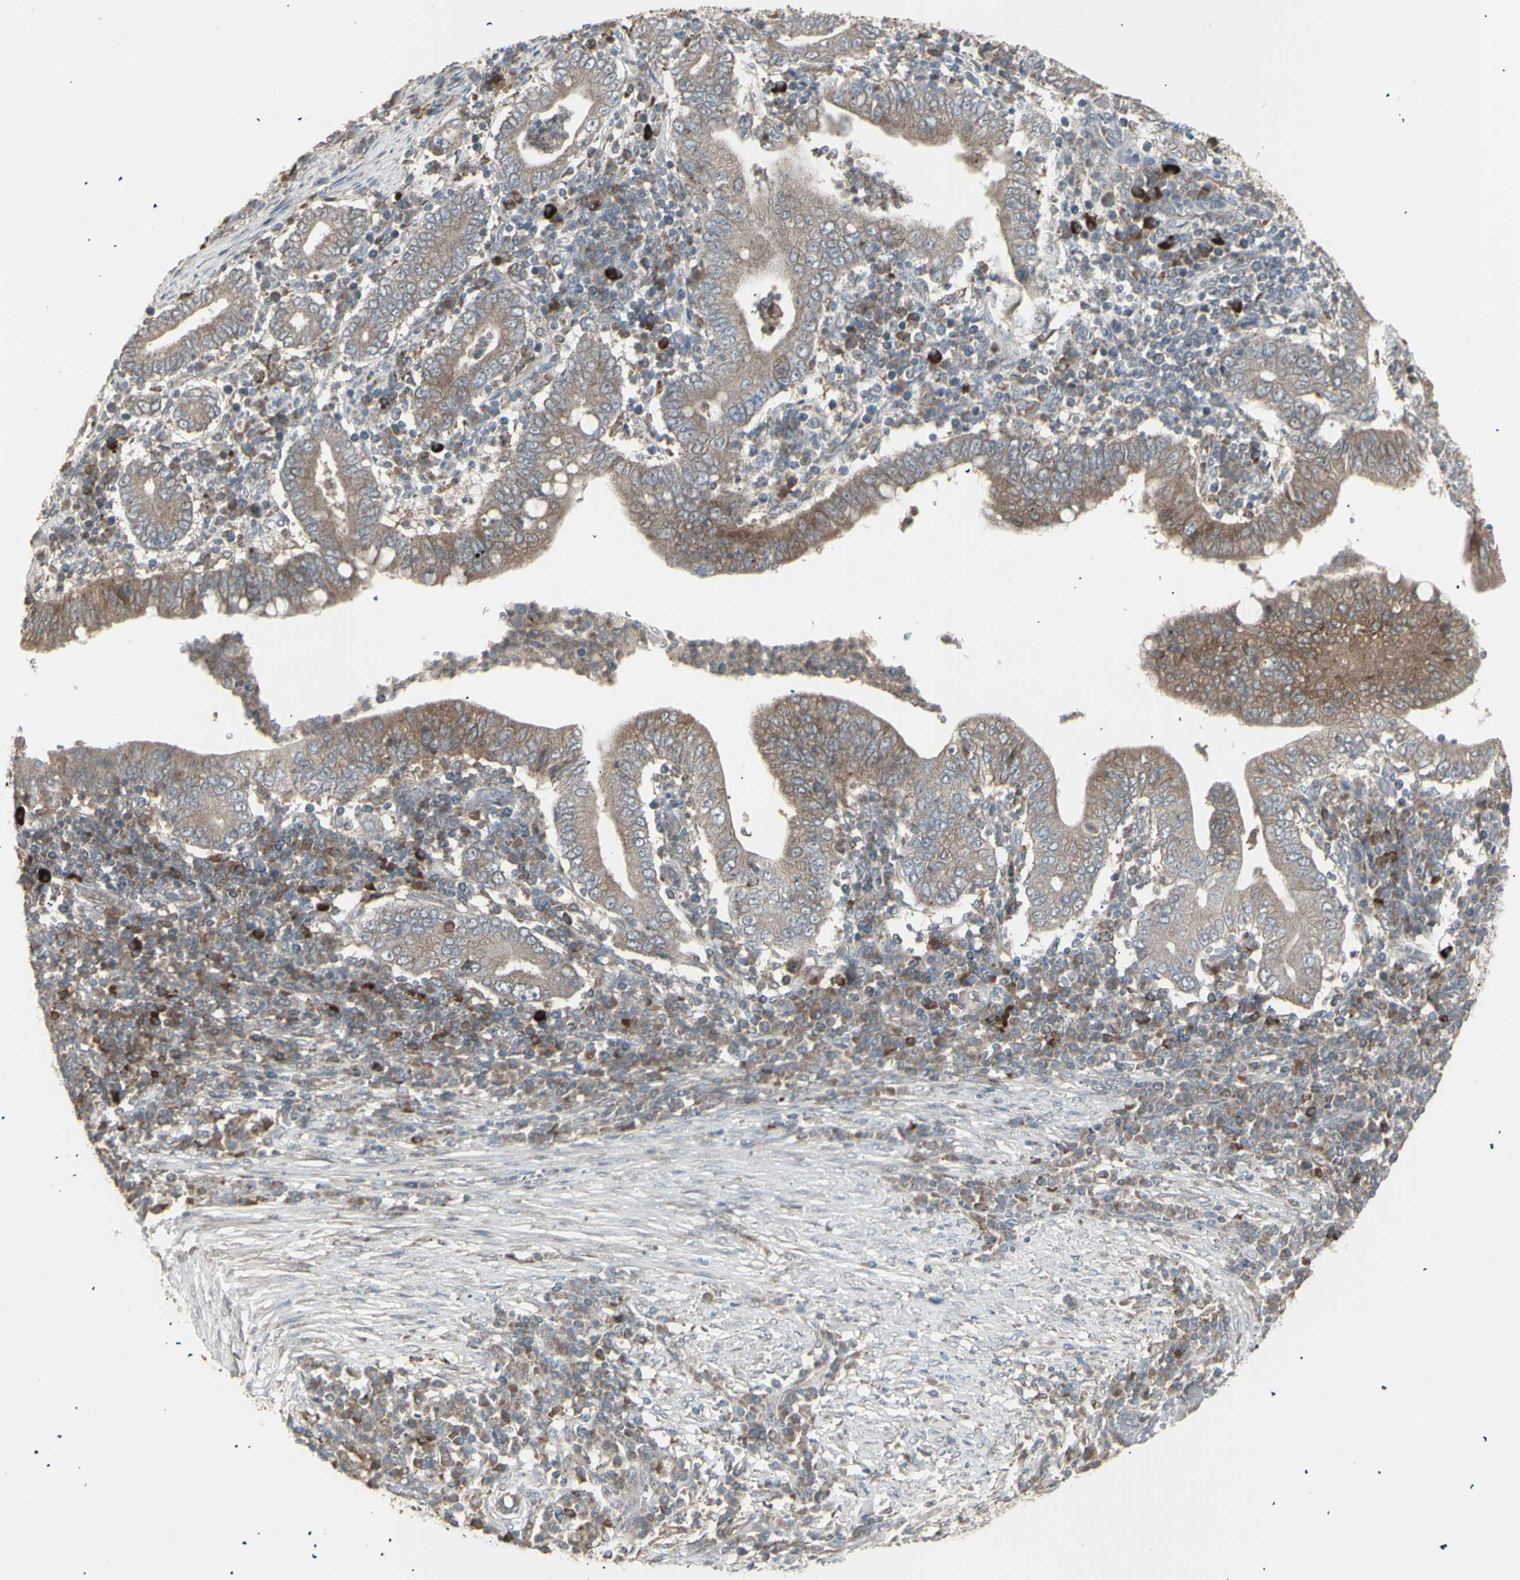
{"staining": {"intensity": "moderate", "quantity": ">75%", "location": "cytoplasmic/membranous"}, "tissue": "stomach cancer", "cell_type": "Tumor cells", "image_type": "cancer", "snomed": [{"axis": "morphology", "description": "Normal tissue, NOS"}, {"axis": "morphology", "description": "Adenocarcinoma, NOS"}, {"axis": "topography", "description": "Esophagus"}, {"axis": "topography", "description": "Stomach, upper"}, {"axis": "topography", "description": "Peripheral nerve tissue"}], "caption": "Human adenocarcinoma (stomach) stained with a protein marker displays moderate staining in tumor cells.", "gene": "RNASEL", "patient": {"sex": "male", "age": 62}}